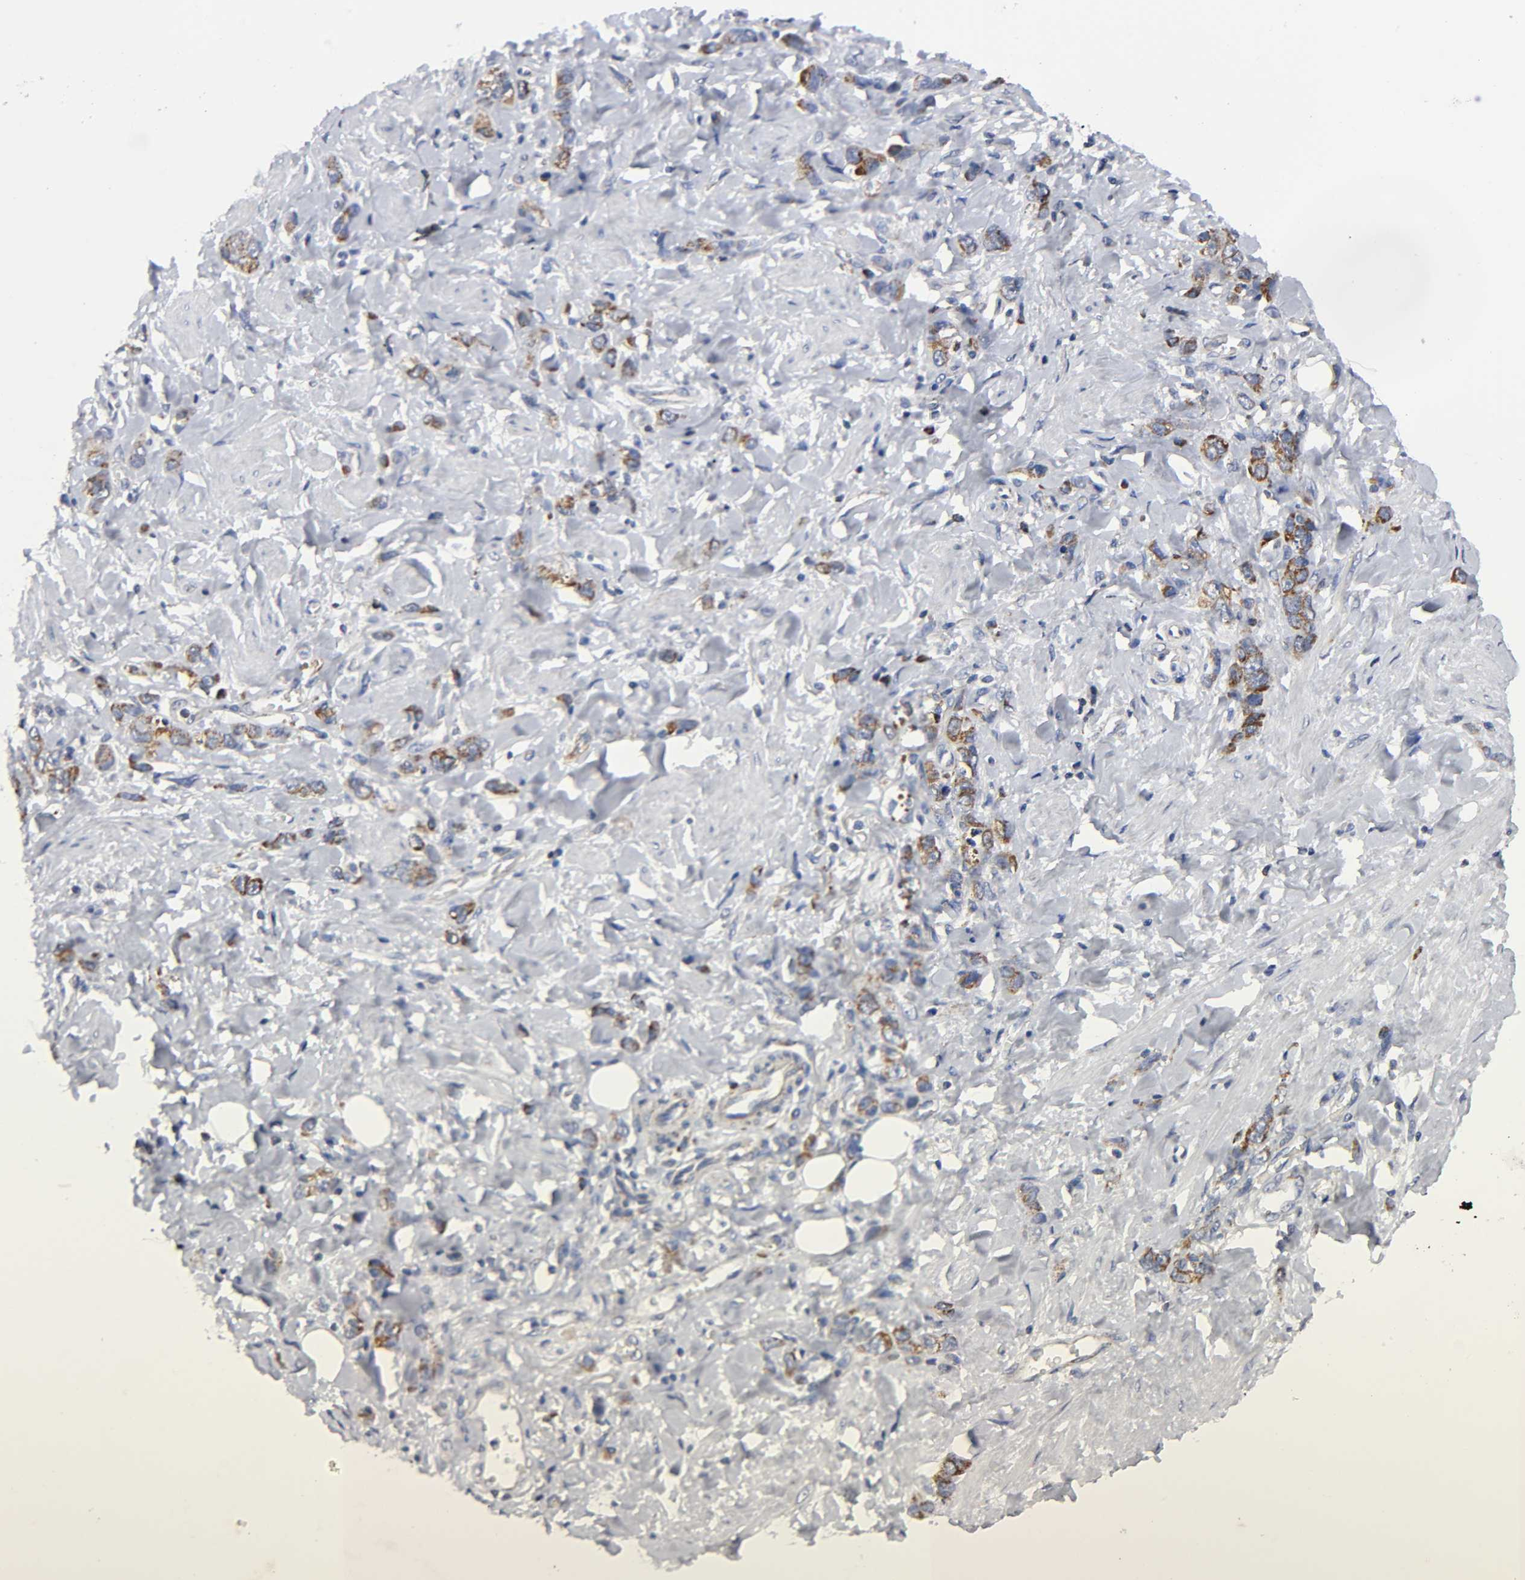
{"staining": {"intensity": "moderate", "quantity": ">75%", "location": "cytoplasmic/membranous"}, "tissue": "stomach cancer", "cell_type": "Tumor cells", "image_type": "cancer", "snomed": [{"axis": "morphology", "description": "Adenocarcinoma, NOS"}, {"axis": "topography", "description": "Stomach"}], "caption": "Protein expression analysis of stomach cancer shows moderate cytoplasmic/membranous expression in about >75% of tumor cells. The protein is stained brown, and the nuclei are stained in blue (DAB (3,3'-diaminobenzidine) IHC with brightfield microscopy, high magnification).", "gene": "AOPEP", "patient": {"sex": "male", "age": 82}}